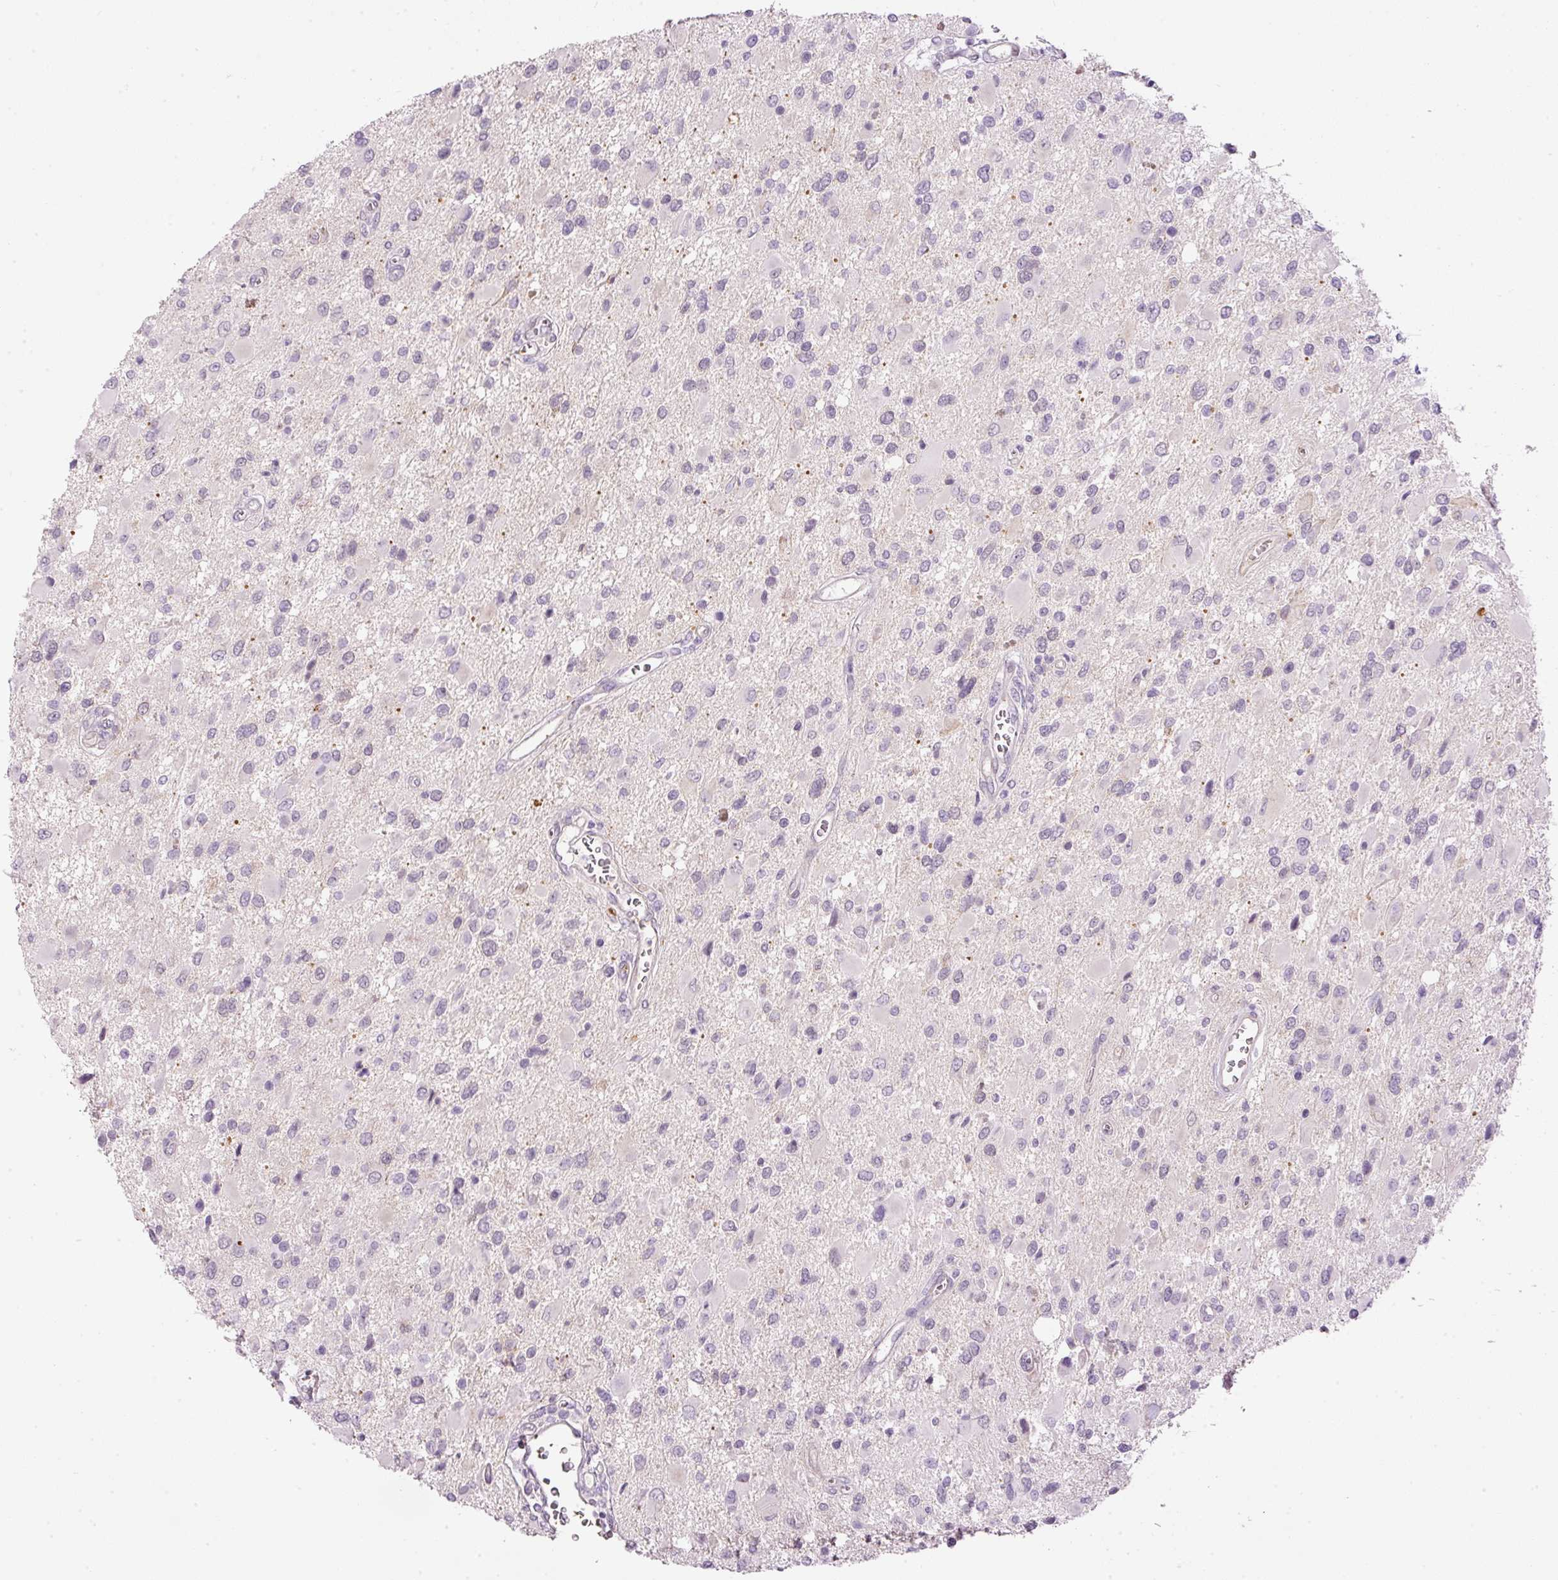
{"staining": {"intensity": "negative", "quantity": "none", "location": "none"}, "tissue": "glioma", "cell_type": "Tumor cells", "image_type": "cancer", "snomed": [{"axis": "morphology", "description": "Glioma, malignant, High grade"}, {"axis": "topography", "description": "Brain"}], "caption": "DAB immunohistochemical staining of glioma displays no significant expression in tumor cells.", "gene": "SRC", "patient": {"sex": "male", "age": 53}}